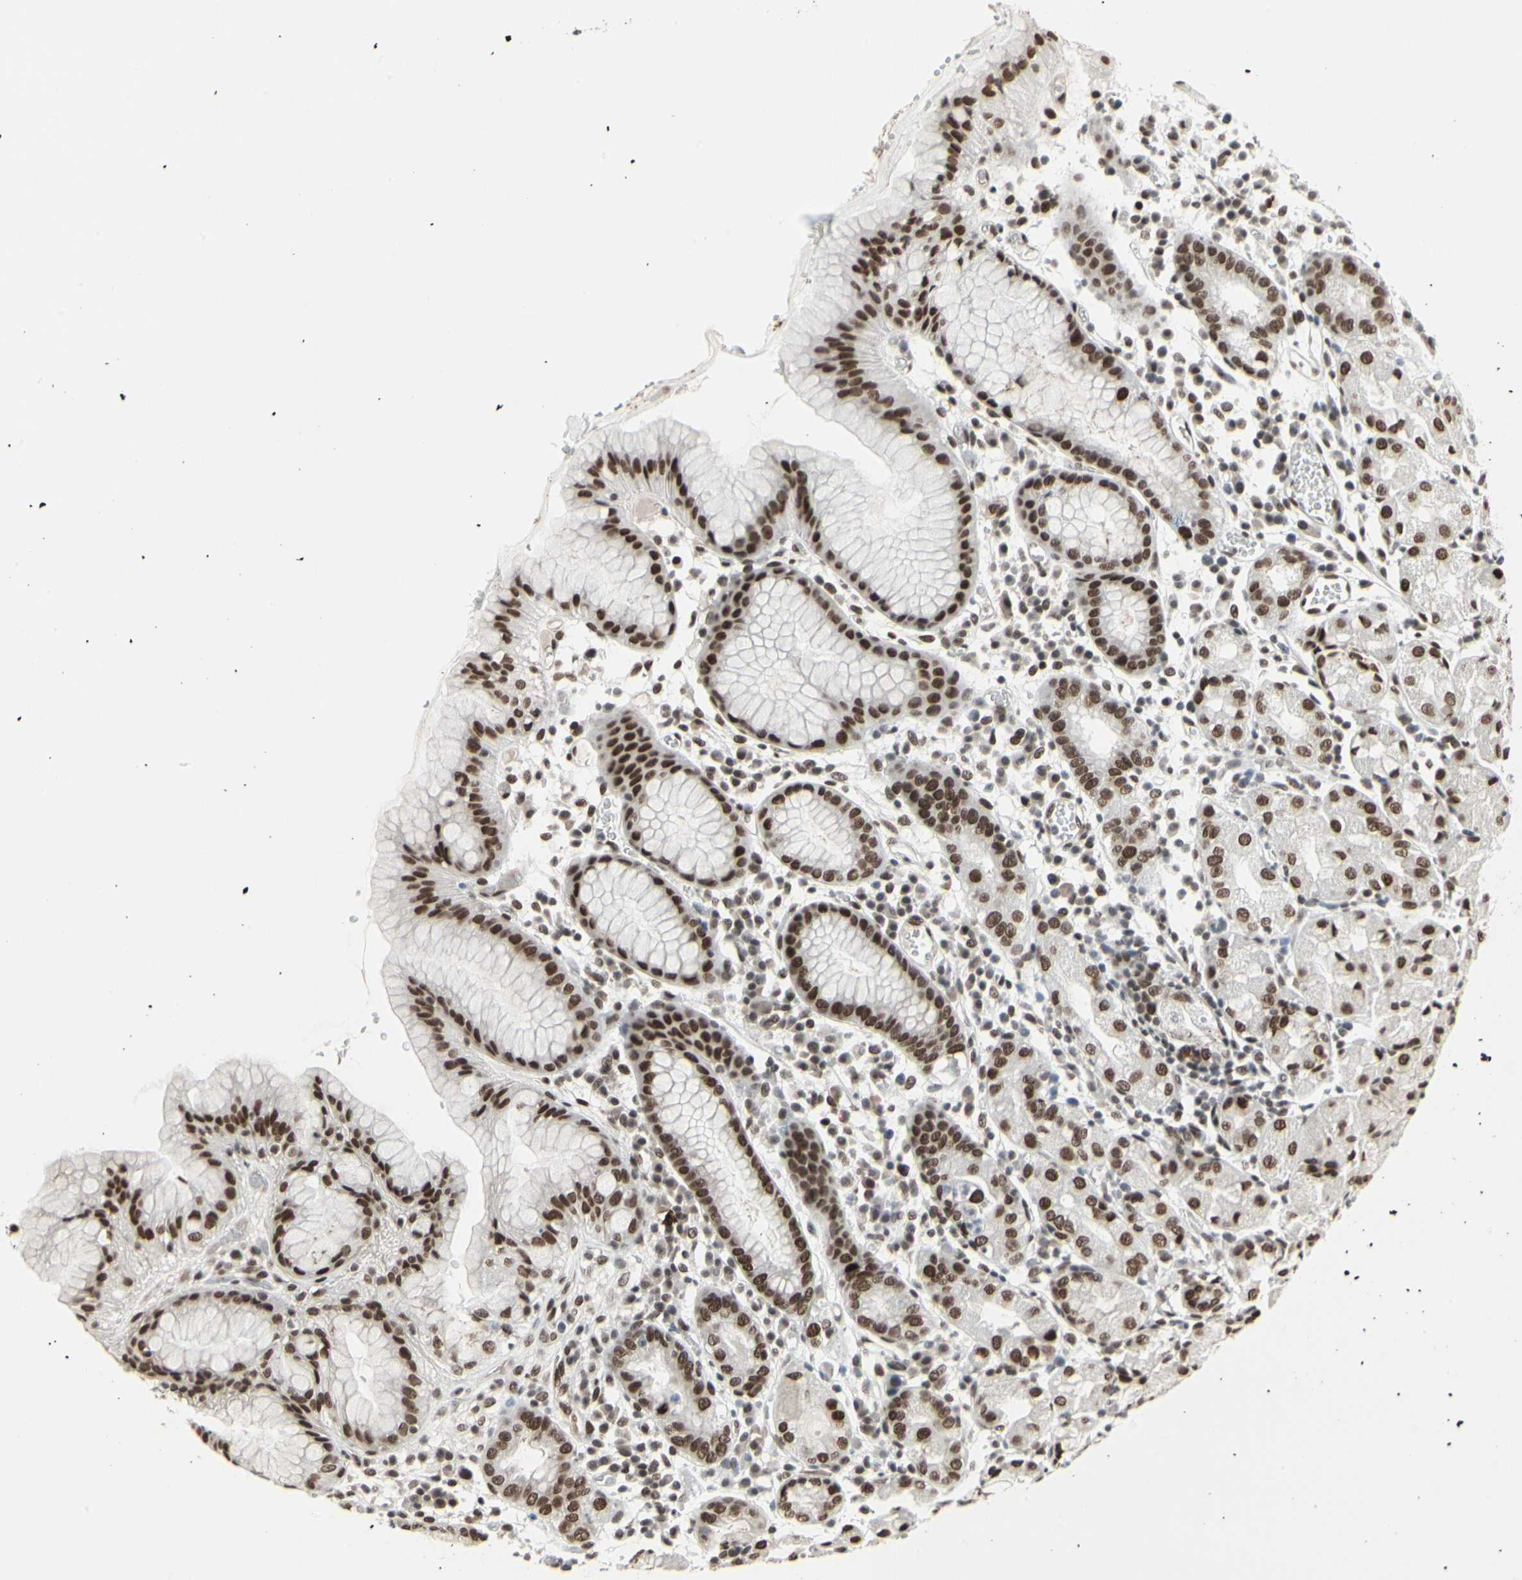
{"staining": {"intensity": "strong", "quantity": ">75%", "location": "nuclear"}, "tissue": "stomach", "cell_type": "Glandular cells", "image_type": "normal", "snomed": [{"axis": "morphology", "description": "Normal tissue, NOS"}, {"axis": "topography", "description": "Stomach"}, {"axis": "topography", "description": "Stomach, lower"}], "caption": "IHC (DAB (3,3'-diaminobenzidine)) staining of unremarkable stomach shows strong nuclear protein expression in about >75% of glandular cells.", "gene": "HMG20A", "patient": {"sex": "female", "age": 75}}